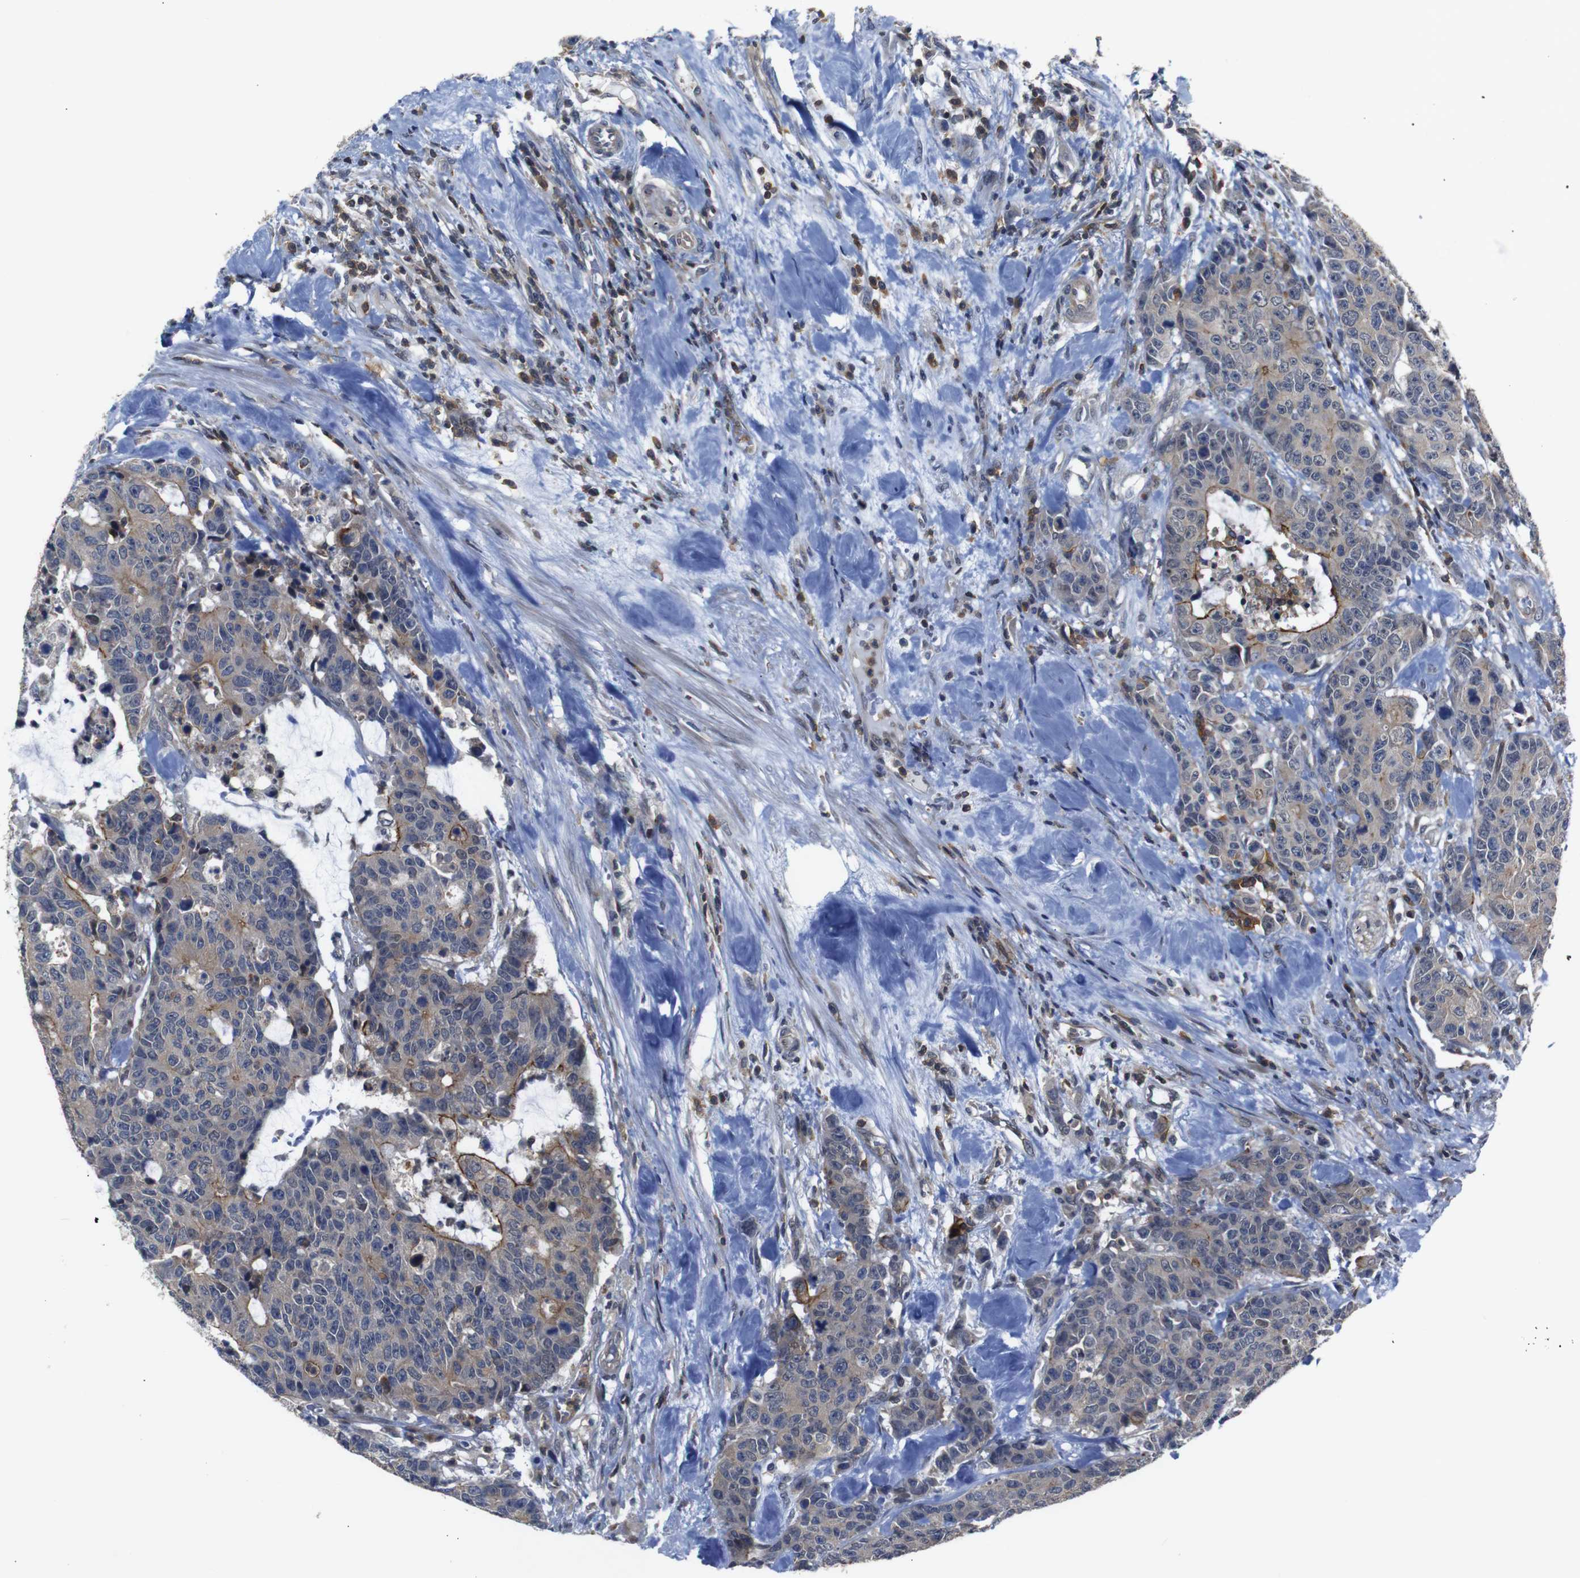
{"staining": {"intensity": "weak", "quantity": ">75%", "location": "cytoplasmic/membranous"}, "tissue": "colorectal cancer", "cell_type": "Tumor cells", "image_type": "cancer", "snomed": [{"axis": "morphology", "description": "Adenocarcinoma, NOS"}, {"axis": "topography", "description": "Colon"}], "caption": "Immunohistochemical staining of human colorectal adenocarcinoma reveals weak cytoplasmic/membranous protein expression in about >75% of tumor cells.", "gene": "BRWD3", "patient": {"sex": "female", "age": 86}}